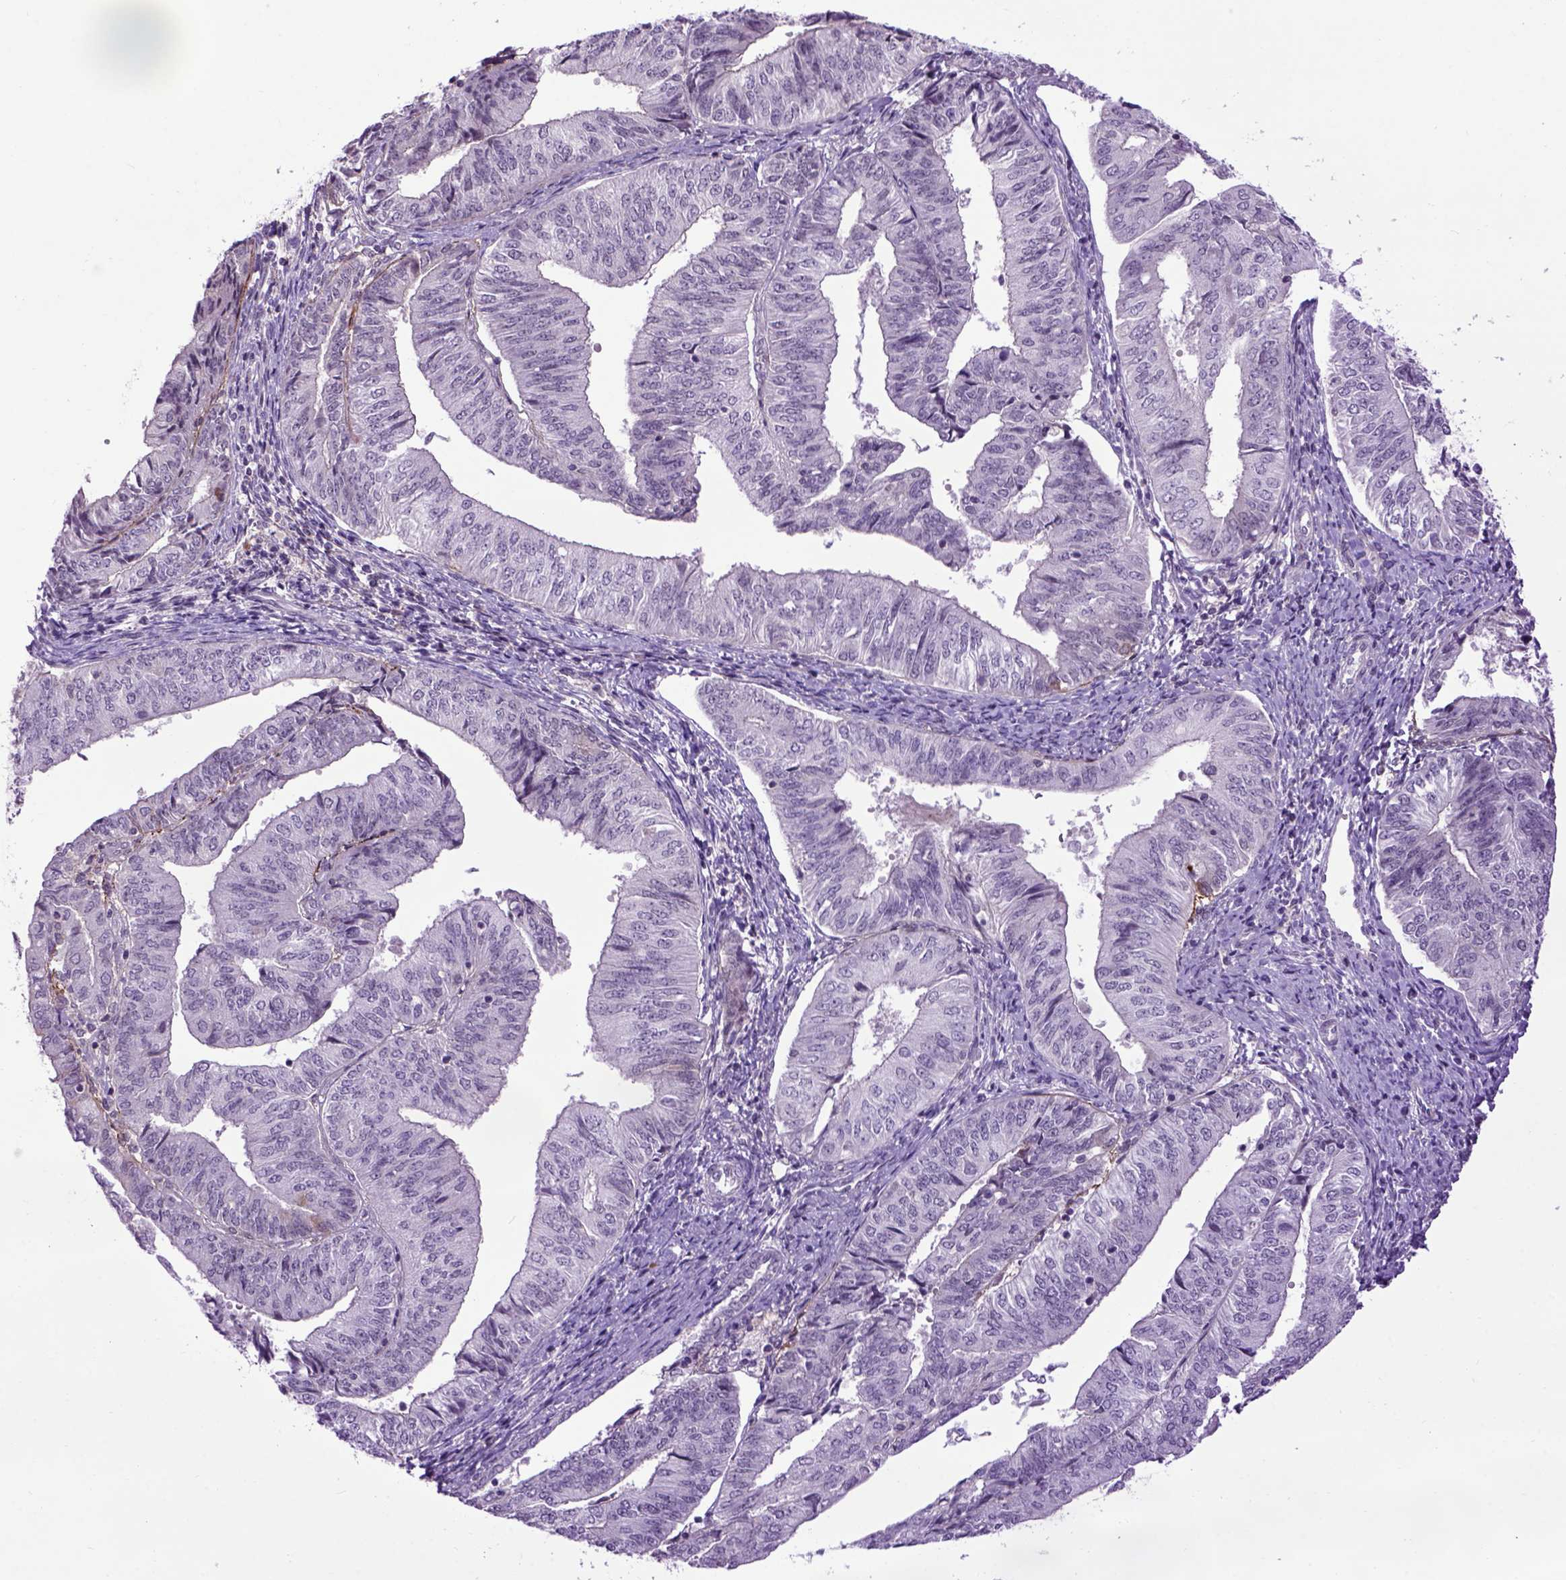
{"staining": {"intensity": "negative", "quantity": "none", "location": "none"}, "tissue": "endometrial cancer", "cell_type": "Tumor cells", "image_type": "cancer", "snomed": [{"axis": "morphology", "description": "Adenocarcinoma, NOS"}, {"axis": "topography", "description": "Endometrium"}], "caption": "A high-resolution photomicrograph shows immunohistochemistry (IHC) staining of endometrial cancer (adenocarcinoma), which shows no significant staining in tumor cells.", "gene": "EMILIN3", "patient": {"sex": "female", "age": 58}}